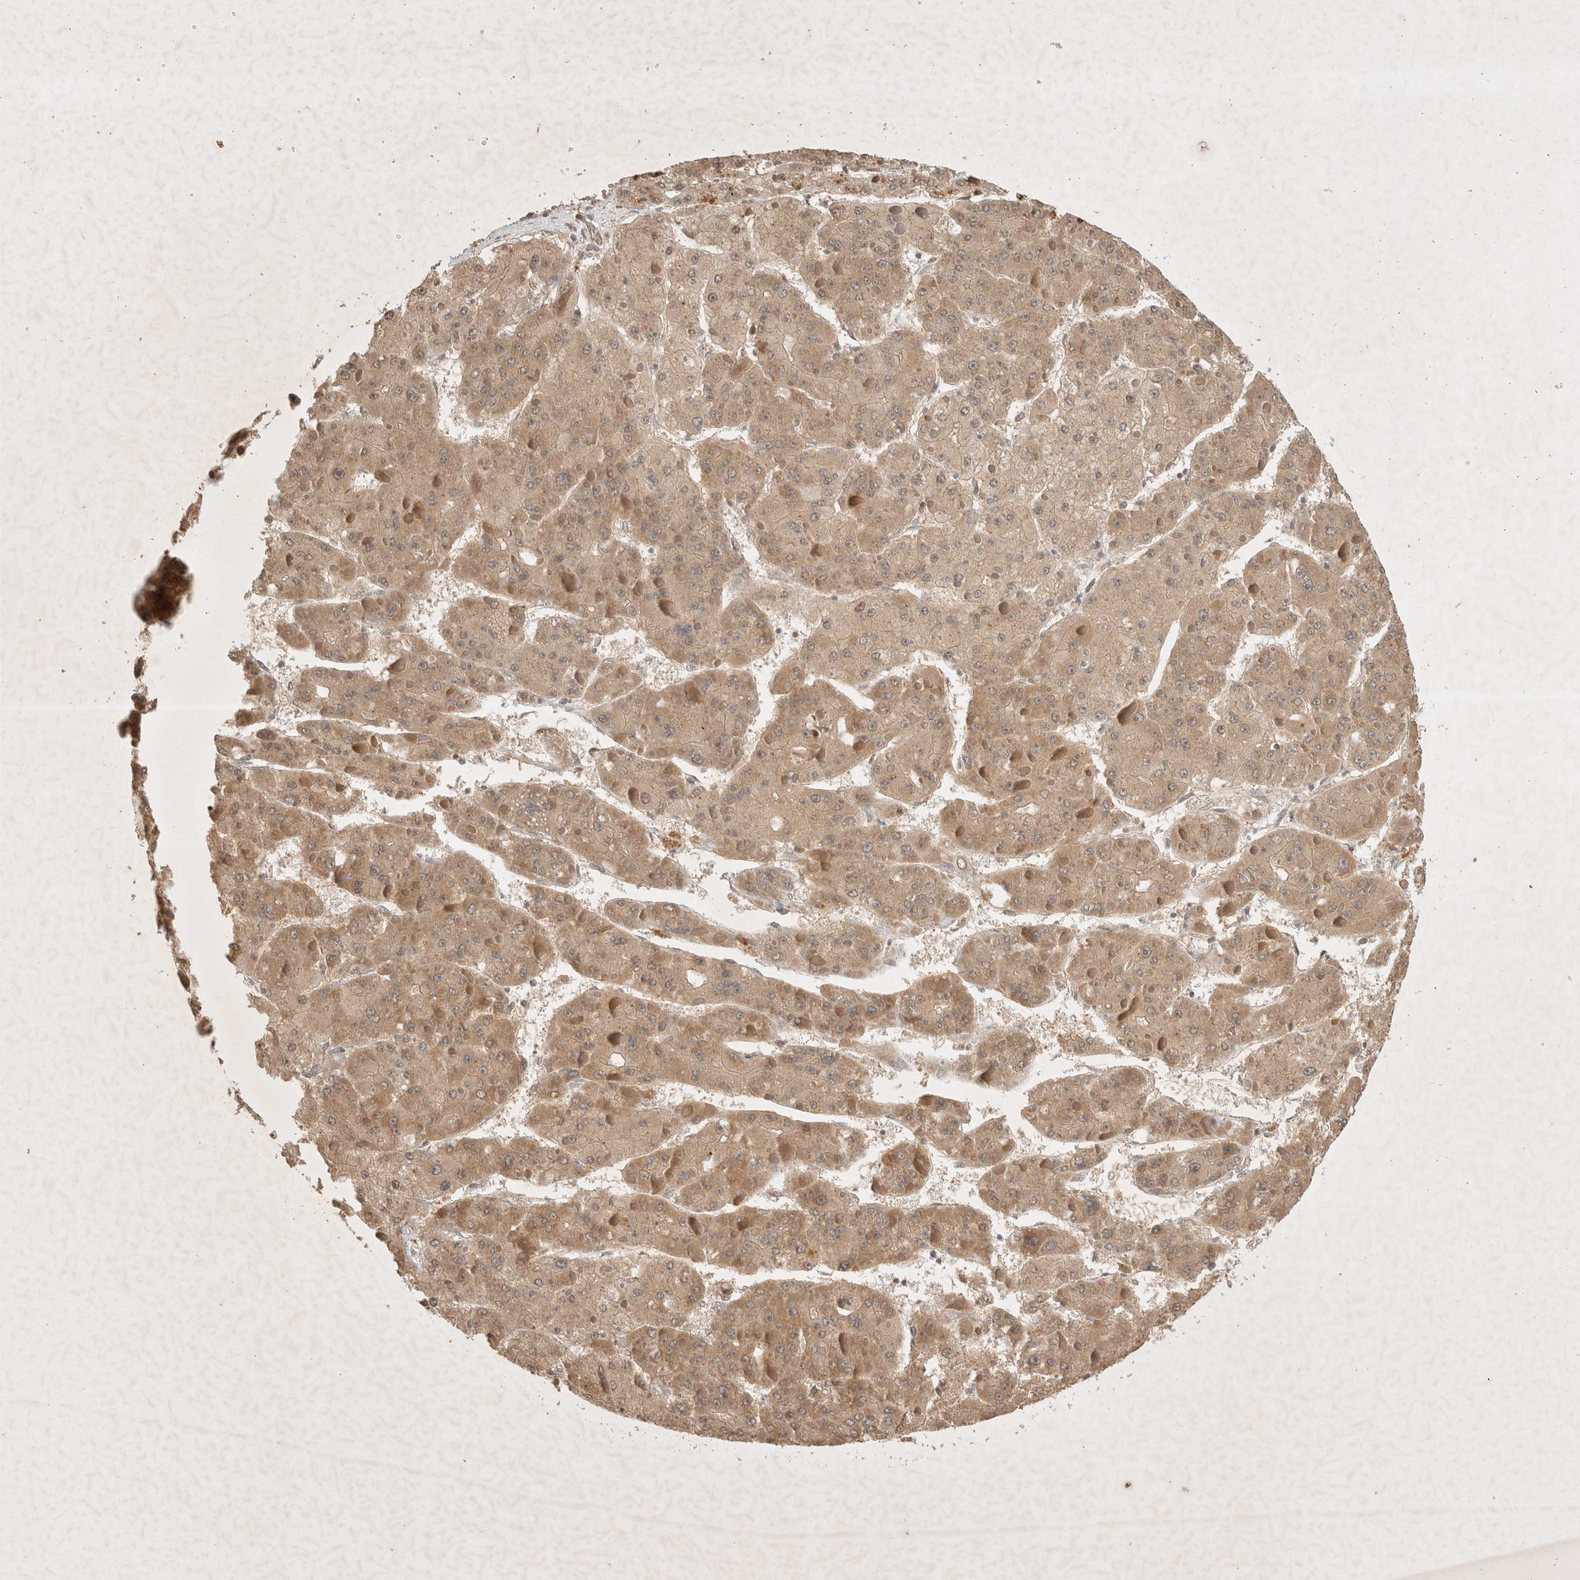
{"staining": {"intensity": "moderate", "quantity": ">75%", "location": "cytoplasmic/membranous,nuclear"}, "tissue": "liver cancer", "cell_type": "Tumor cells", "image_type": "cancer", "snomed": [{"axis": "morphology", "description": "Carcinoma, Hepatocellular, NOS"}, {"axis": "topography", "description": "Liver"}], "caption": "Liver hepatocellular carcinoma stained for a protein shows moderate cytoplasmic/membranous and nuclear positivity in tumor cells.", "gene": "YES1", "patient": {"sex": "female", "age": 73}}